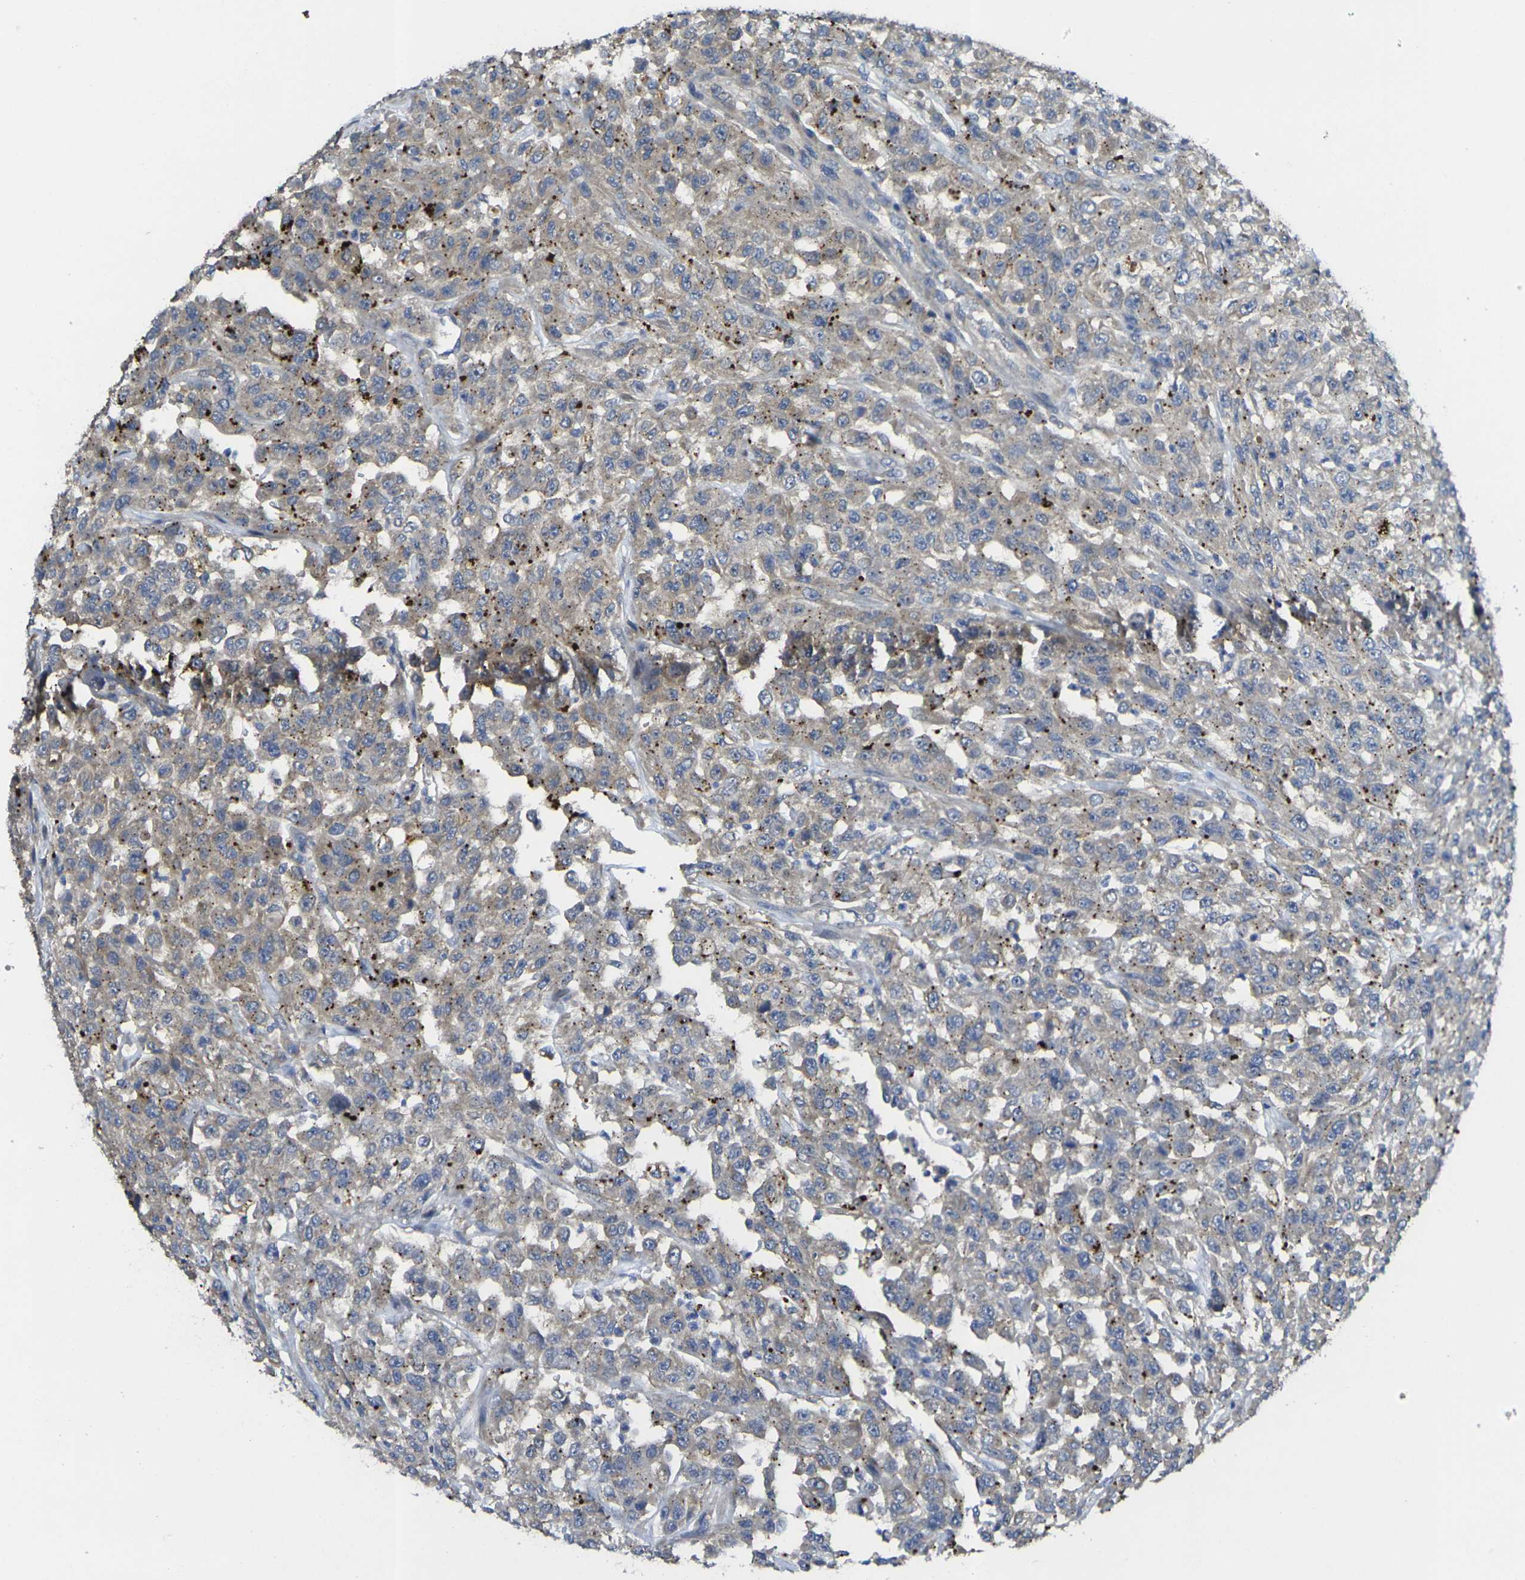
{"staining": {"intensity": "weak", "quantity": ">75%", "location": "cytoplasmic/membranous"}, "tissue": "urothelial cancer", "cell_type": "Tumor cells", "image_type": "cancer", "snomed": [{"axis": "morphology", "description": "Urothelial carcinoma, High grade"}, {"axis": "topography", "description": "Urinary bladder"}], "caption": "This is an image of immunohistochemistry staining of urothelial cancer, which shows weak staining in the cytoplasmic/membranous of tumor cells.", "gene": "GNA12", "patient": {"sex": "male", "age": 46}}